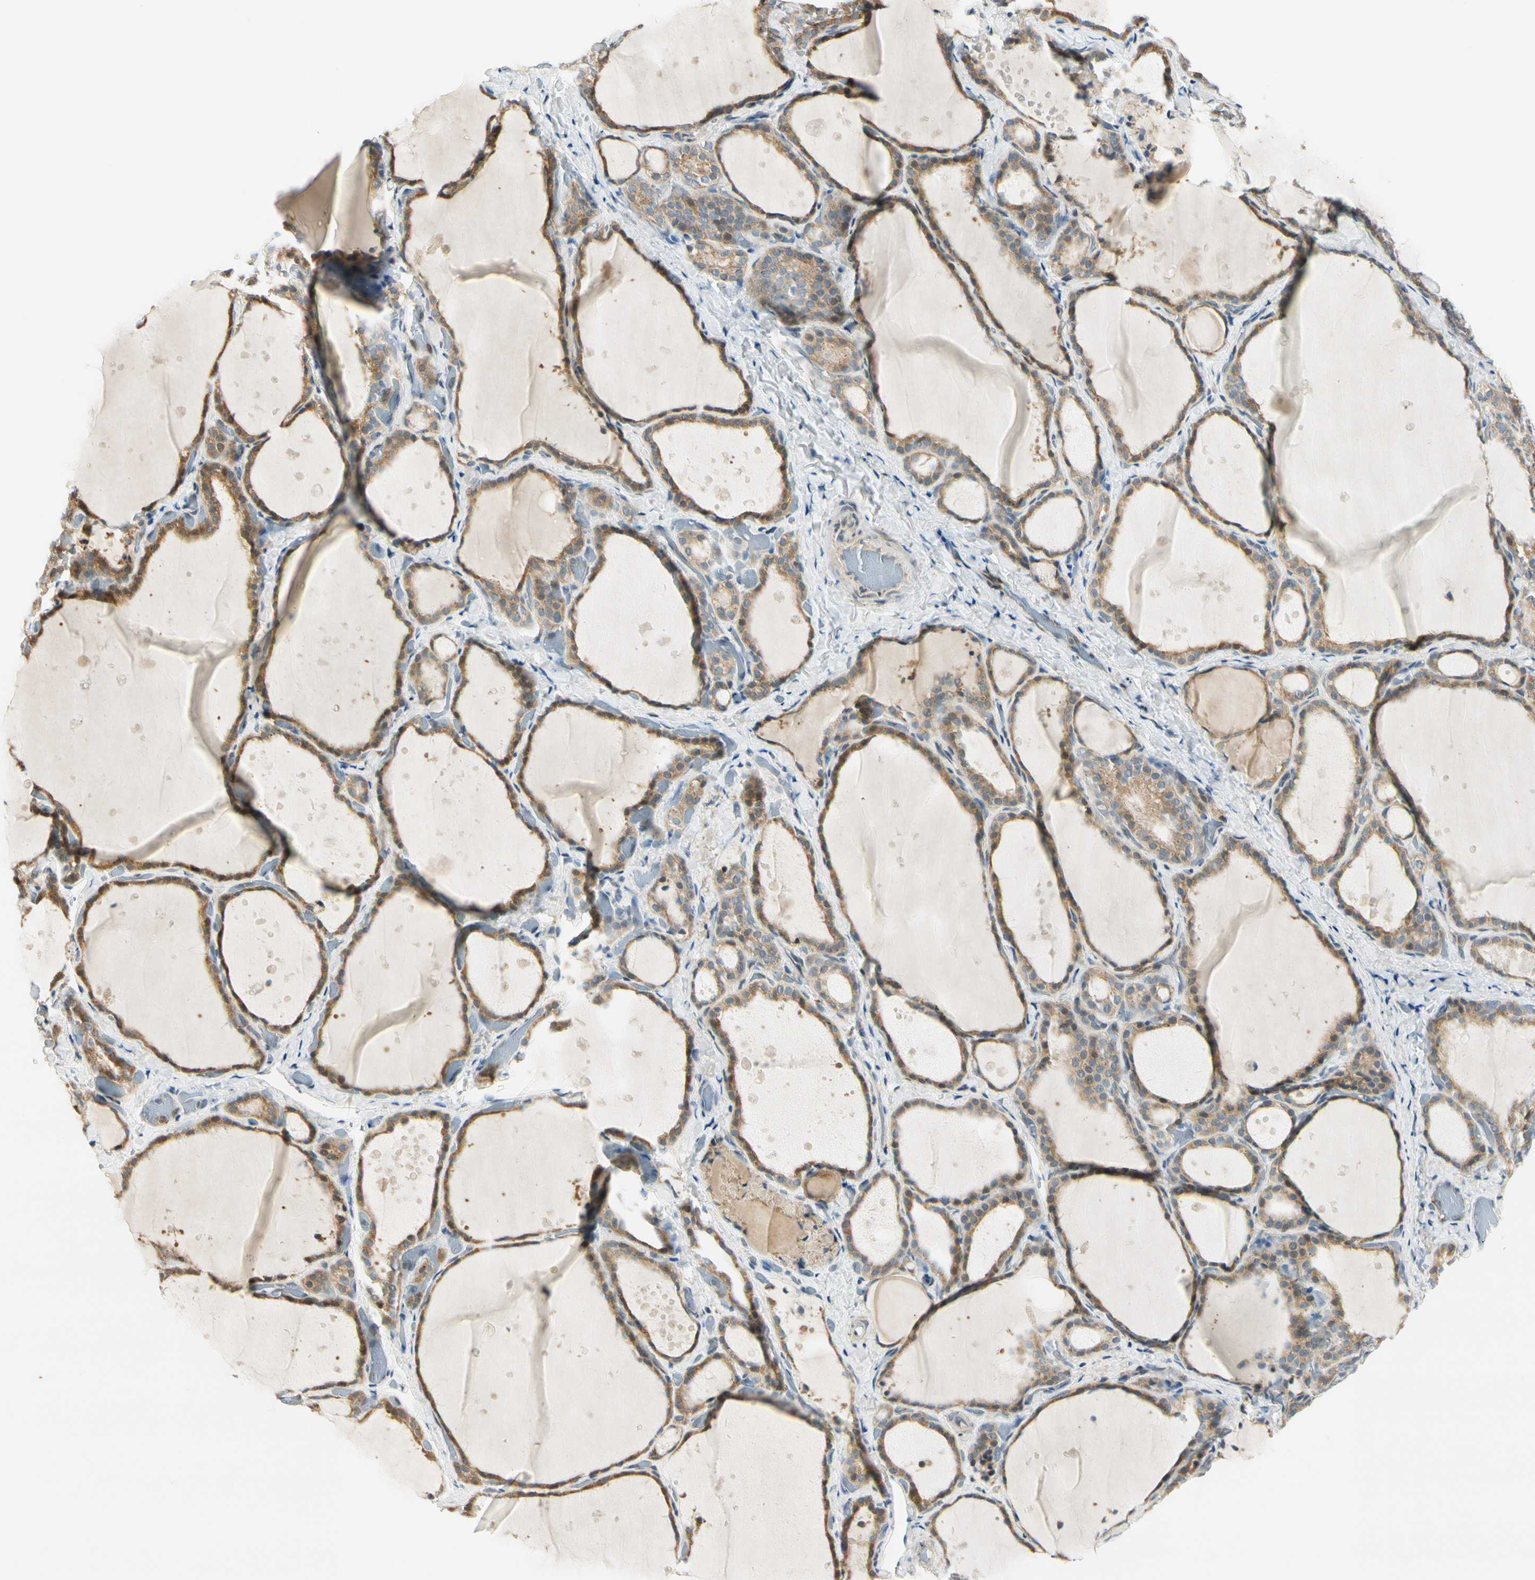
{"staining": {"intensity": "moderate", "quantity": ">75%", "location": "cytoplasmic/membranous"}, "tissue": "thyroid gland", "cell_type": "Glandular cells", "image_type": "normal", "snomed": [{"axis": "morphology", "description": "Normal tissue, NOS"}, {"axis": "topography", "description": "Thyroid gland"}], "caption": "Glandular cells reveal medium levels of moderate cytoplasmic/membranous staining in about >75% of cells in benign human thyroid gland. Using DAB (3,3'-diaminobenzidine) (brown) and hematoxylin (blue) stains, captured at high magnification using brightfield microscopy.", "gene": "NPDC1", "patient": {"sex": "female", "age": 44}}